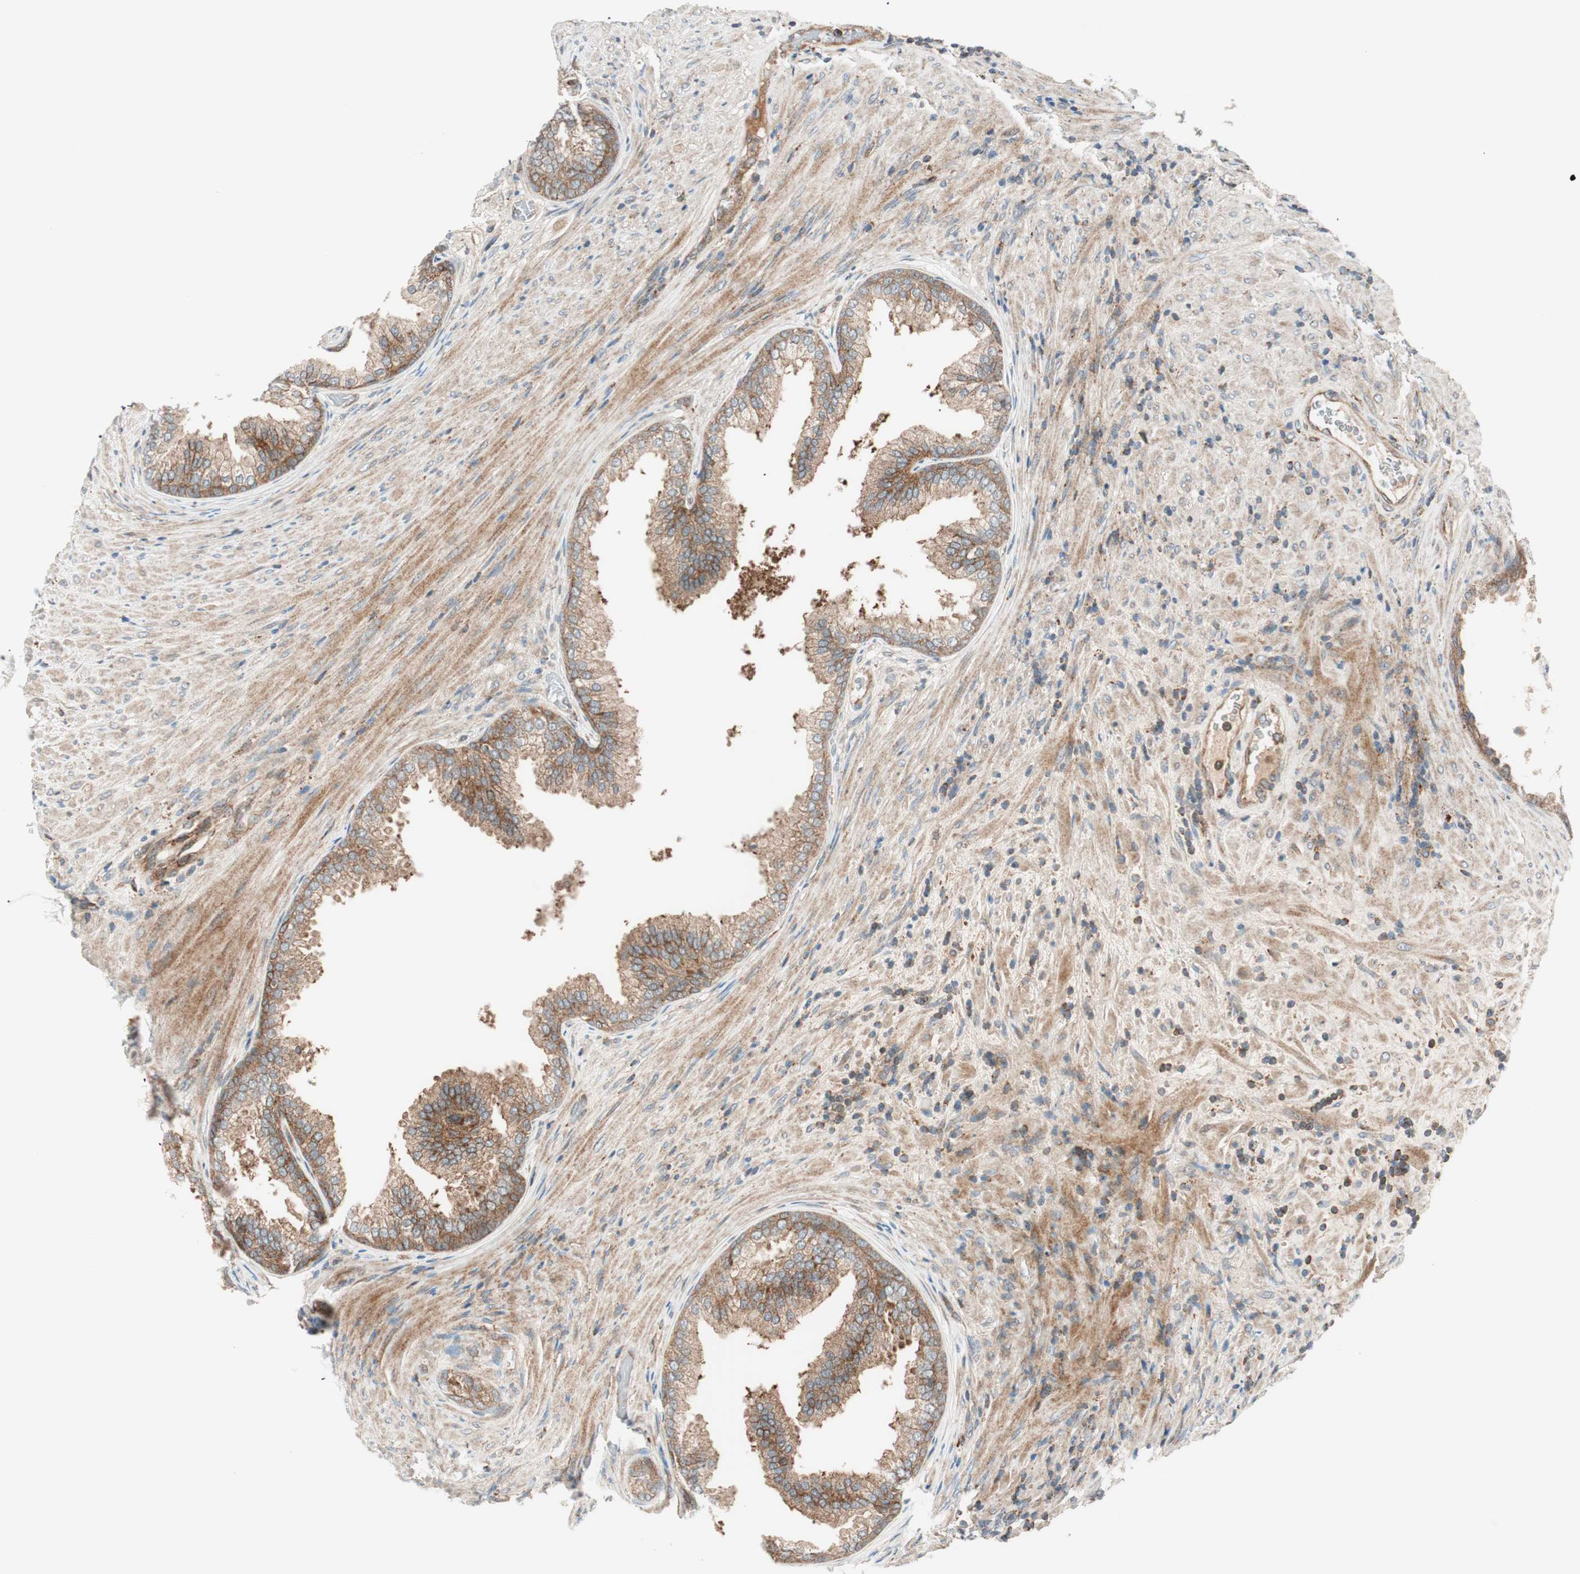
{"staining": {"intensity": "moderate", "quantity": ">75%", "location": "cytoplasmic/membranous"}, "tissue": "prostate", "cell_type": "Glandular cells", "image_type": "normal", "snomed": [{"axis": "morphology", "description": "Normal tissue, NOS"}, {"axis": "topography", "description": "Prostate"}], "caption": "Immunohistochemistry (IHC) of normal prostate displays medium levels of moderate cytoplasmic/membranous expression in approximately >75% of glandular cells. (DAB IHC with brightfield microscopy, high magnification).", "gene": "ABI1", "patient": {"sex": "male", "age": 76}}